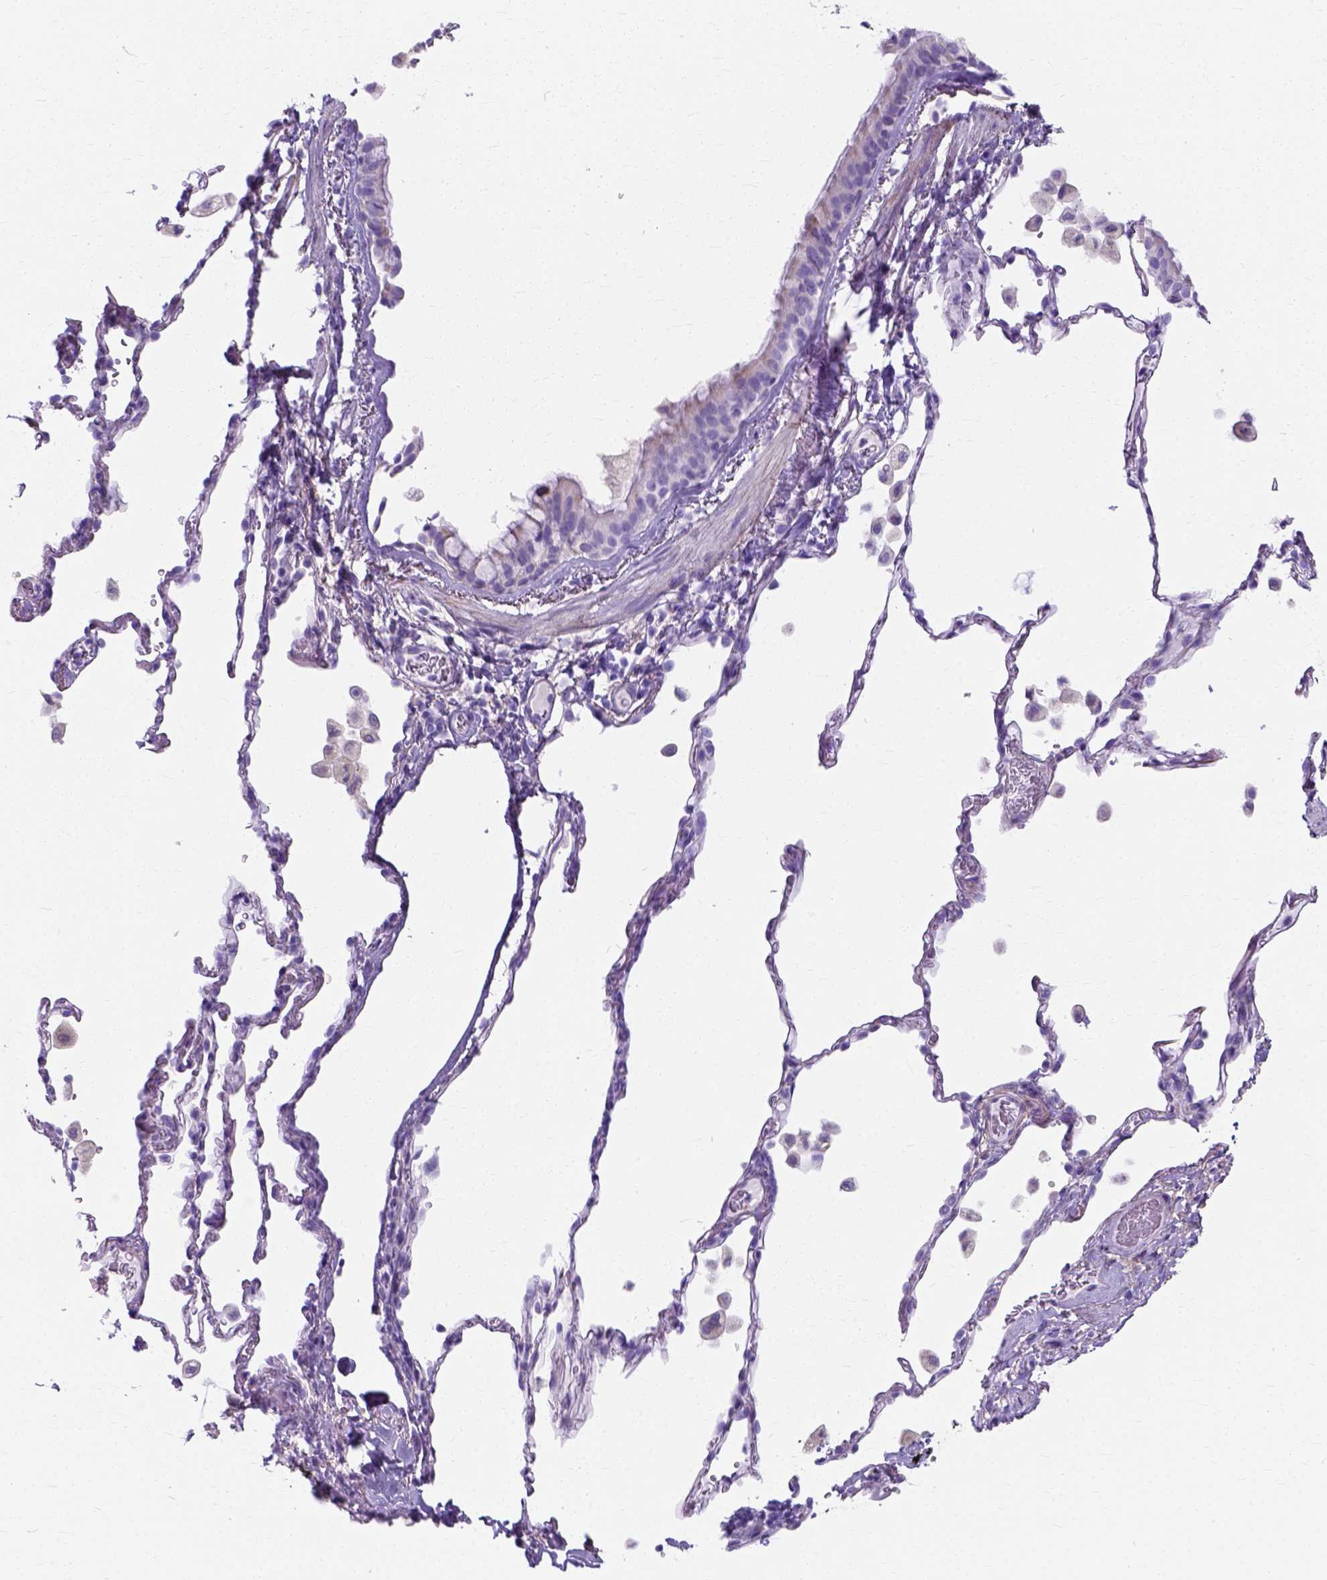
{"staining": {"intensity": "negative", "quantity": "none", "location": "none"}, "tissue": "bronchus", "cell_type": "Respiratory epithelial cells", "image_type": "normal", "snomed": [{"axis": "morphology", "description": "Normal tissue, NOS"}, {"axis": "topography", "description": "Bronchus"}, {"axis": "topography", "description": "Lung"}], "caption": "DAB (3,3'-diaminobenzidine) immunohistochemical staining of unremarkable human bronchus exhibits no significant staining in respiratory epithelial cells. Nuclei are stained in blue.", "gene": "MYH15", "patient": {"sex": "male", "age": 54}}